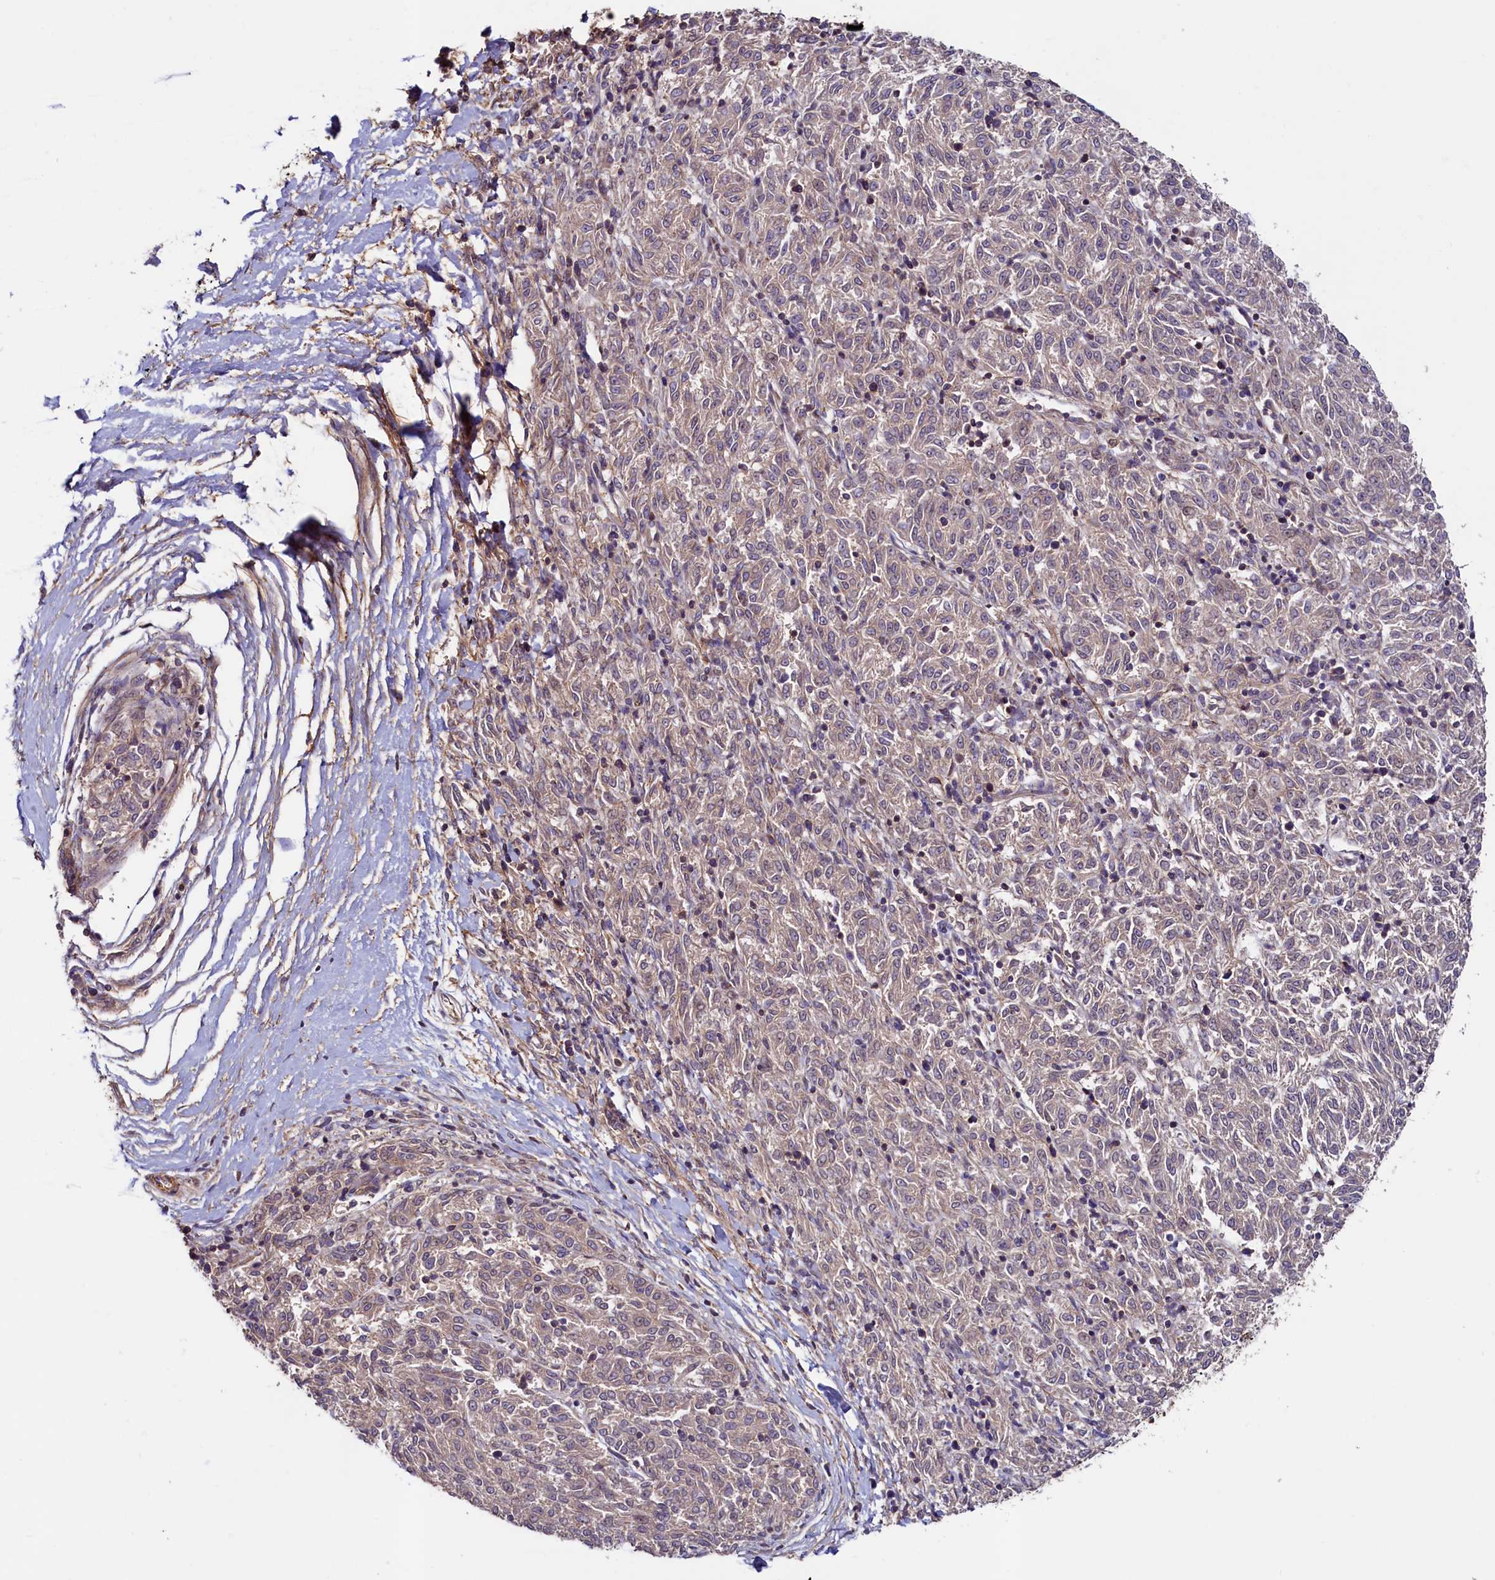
{"staining": {"intensity": "weak", "quantity": "25%-75%", "location": "cytoplasmic/membranous"}, "tissue": "melanoma", "cell_type": "Tumor cells", "image_type": "cancer", "snomed": [{"axis": "morphology", "description": "Malignant melanoma, NOS"}, {"axis": "topography", "description": "Skin"}], "caption": "A brown stain highlights weak cytoplasmic/membranous expression of a protein in human melanoma tumor cells.", "gene": "DUOXA1", "patient": {"sex": "female", "age": 72}}